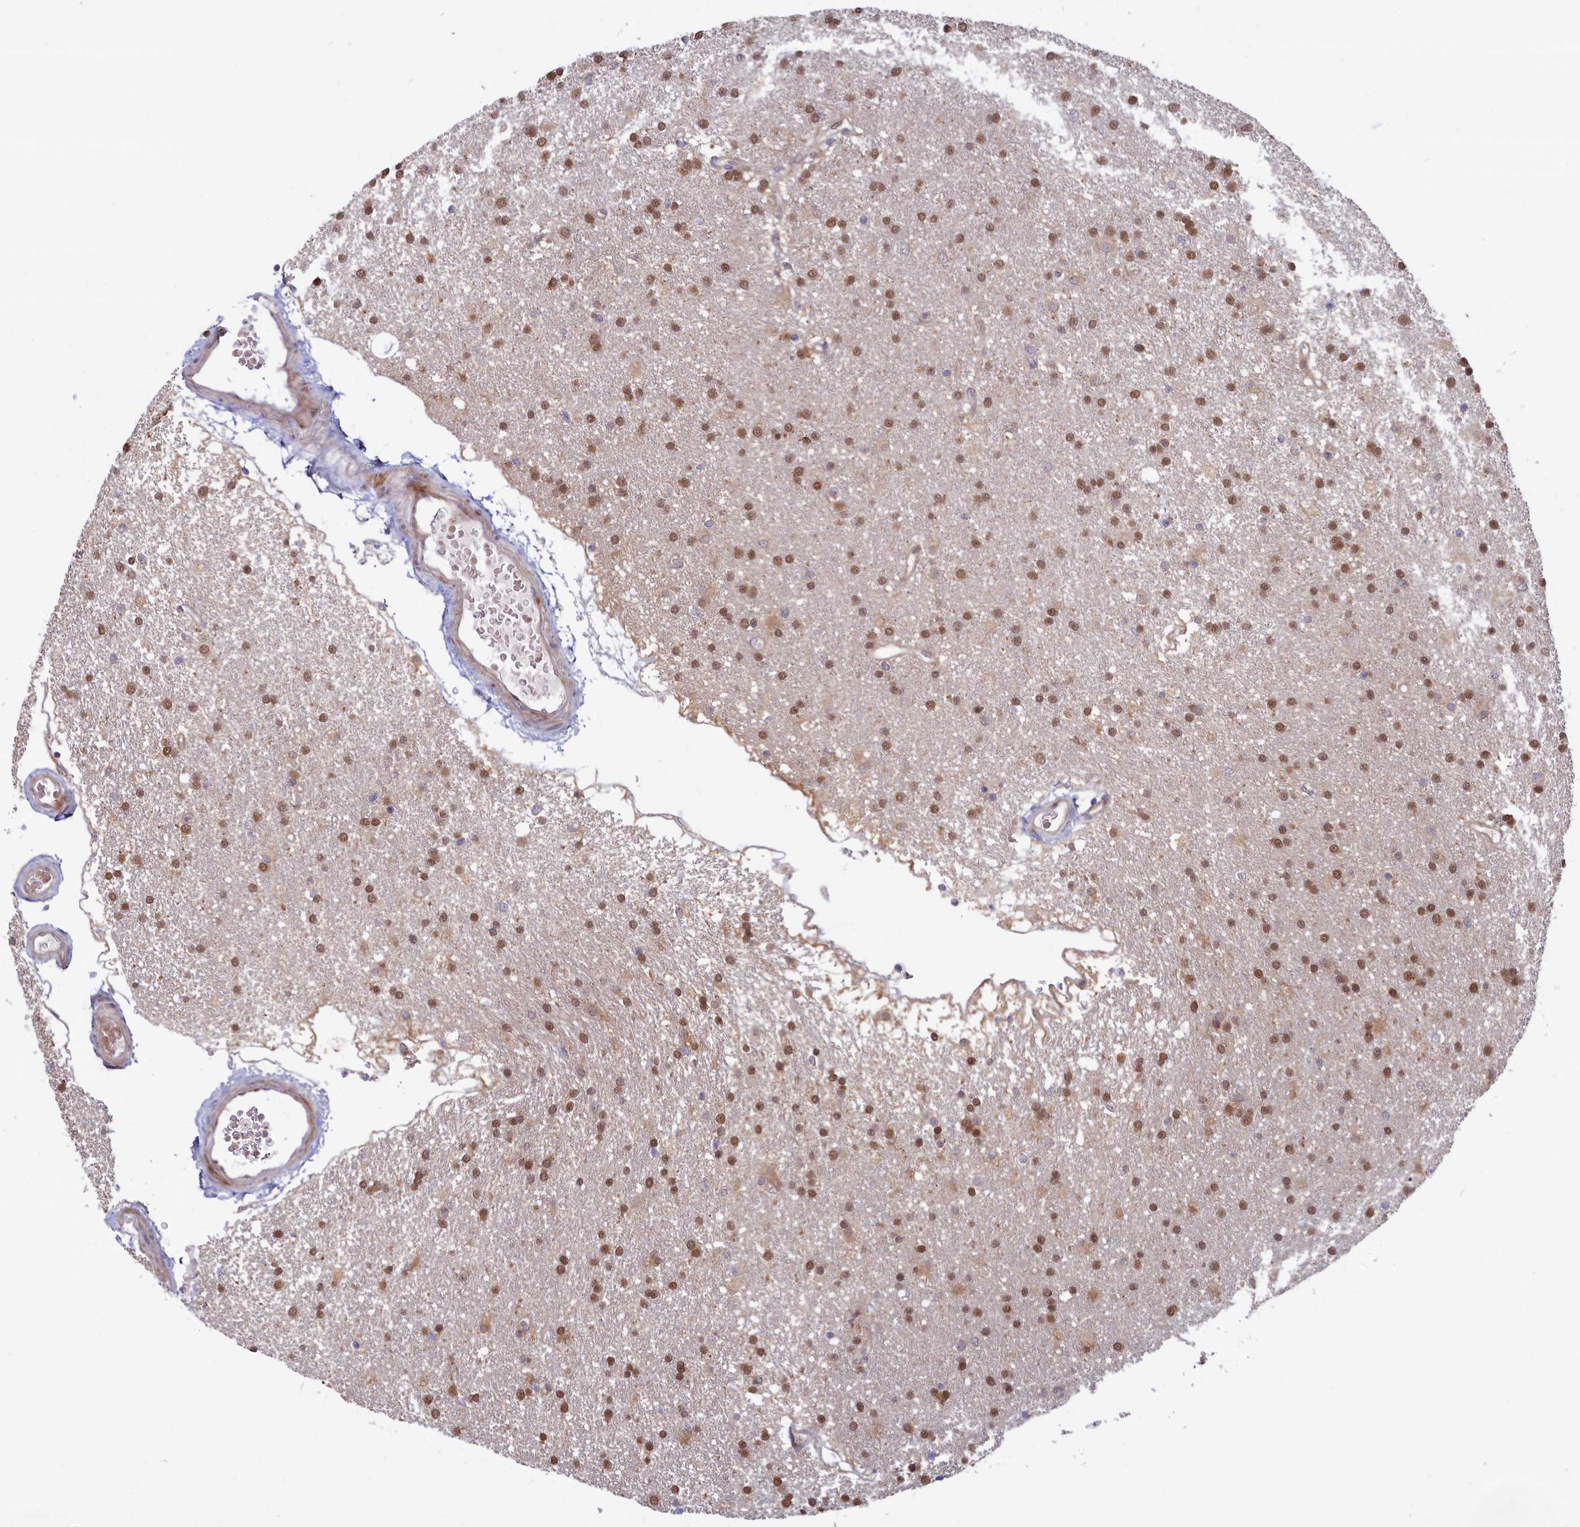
{"staining": {"intensity": "moderate", "quantity": ">75%", "location": "nuclear"}, "tissue": "glioma", "cell_type": "Tumor cells", "image_type": "cancer", "snomed": [{"axis": "morphology", "description": "Glioma, malignant, High grade"}, {"axis": "topography", "description": "Brain"}], "caption": "Protein analysis of glioma tissue shows moderate nuclear expression in about >75% of tumor cells. The protein is shown in brown color, while the nuclei are stained blue.", "gene": "FCSK", "patient": {"sex": "male", "age": 77}}